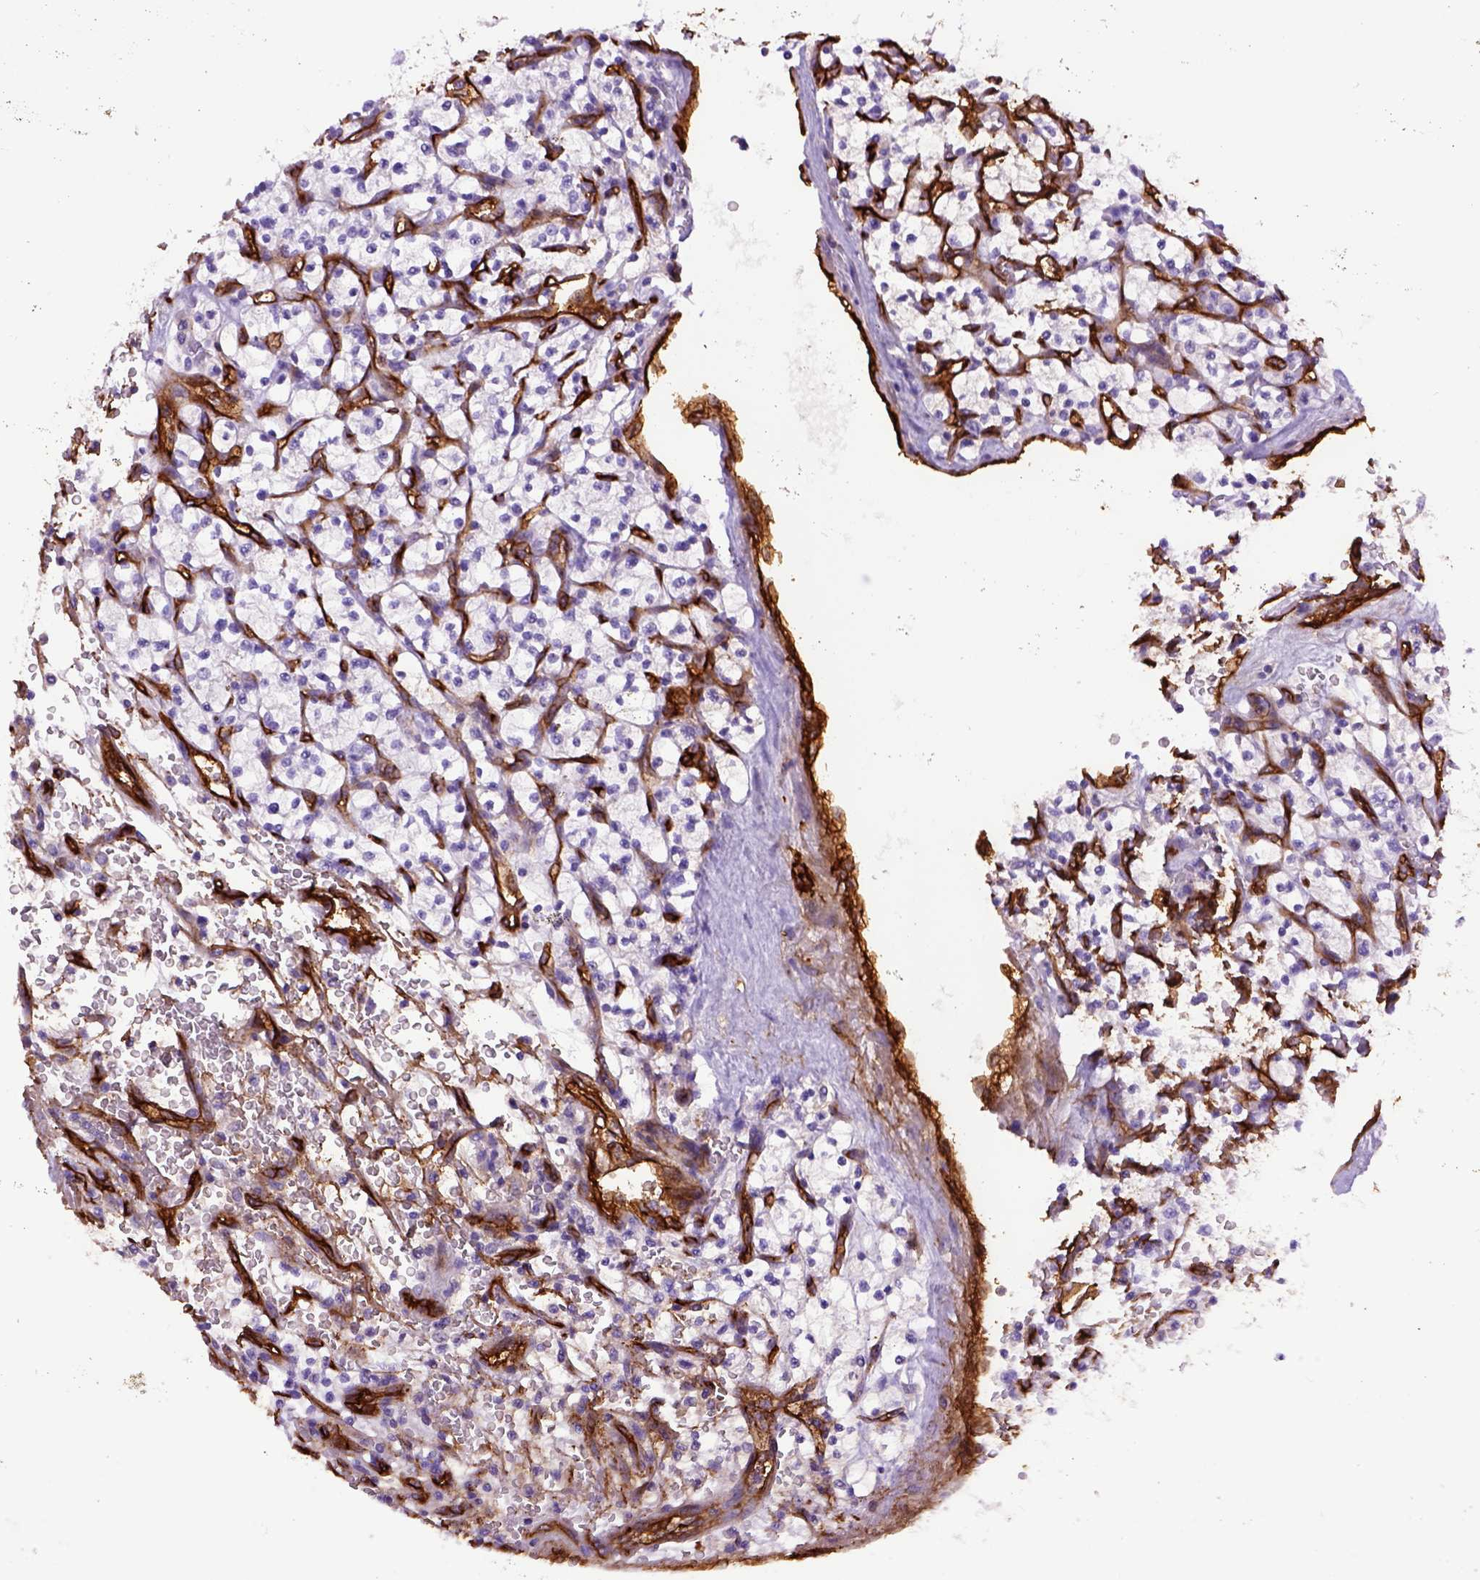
{"staining": {"intensity": "negative", "quantity": "none", "location": "none"}, "tissue": "renal cancer", "cell_type": "Tumor cells", "image_type": "cancer", "snomed": [{"axis": "morphology", "description": "Adenocarcinoma, NOS"}, {"axis": "topography", "description": "Kidney"}], "caption": "Immunohistochemical staining of adenocarcinoma (renal) exhibits no significant expression in tumor cells. The staining is performed using DAB (3,3'-diaminobenzidine) brown chromogen with nuclei counter-stained in using hematoxylin.", "gene": "ENG", "patient": {"sex": "female", "age": 64}}